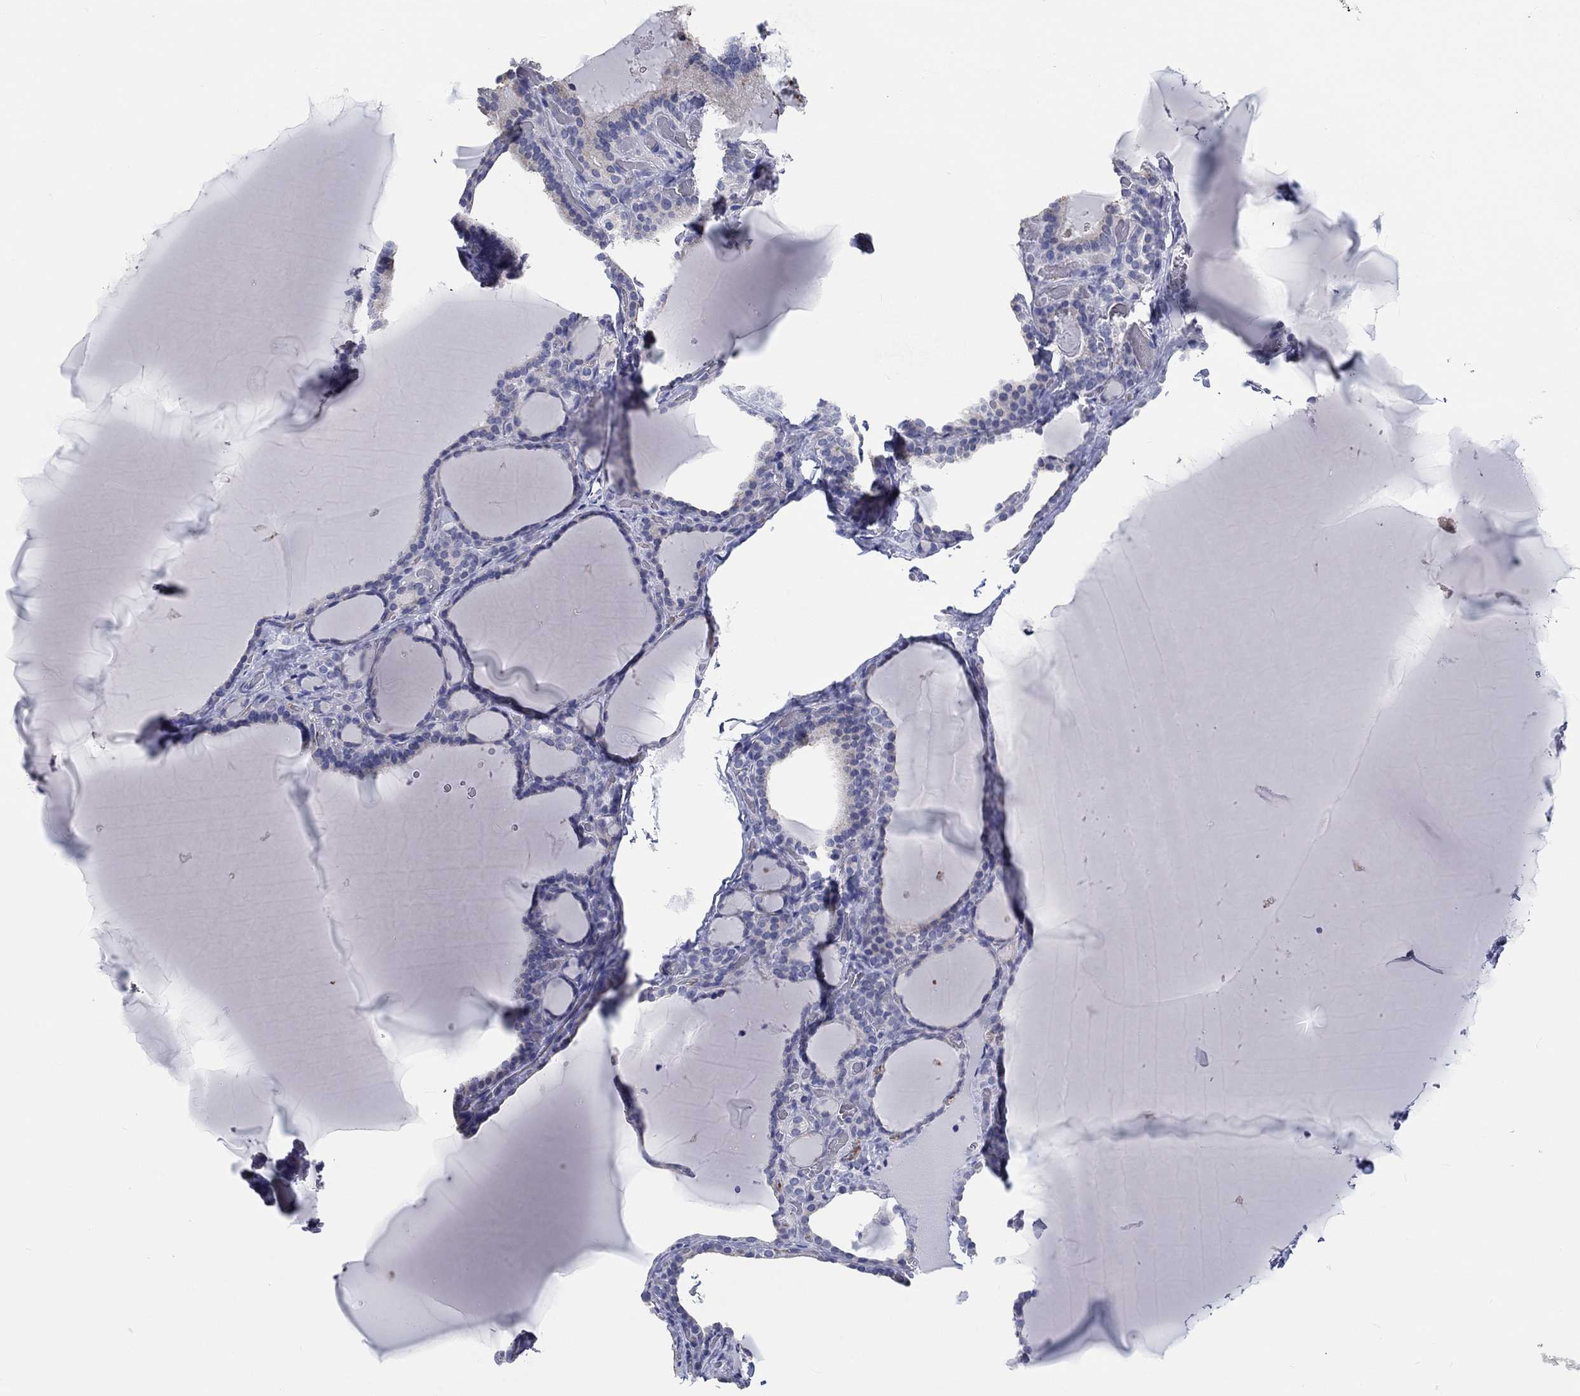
{"staining": {"intensity": "negative", "quantity": "none", "location": "none"}, "tissue": "thyroid gland", "cell_type": "Glandular cells", "image_type": "normal", "snomed": [{"axis": "morphology", "description": "Normal tissue, NOS"}, {"axis": "morphology", "description": "Hyperplasia, NOS"}, {"axis": "topography", "description": "Thyroid gland"}], "caption": "IHC of normal human thyroid gland exhibits no staining in glandular cells.", "gene": "LRRC4C", "patient": {"sex": "female", "age": 27}}